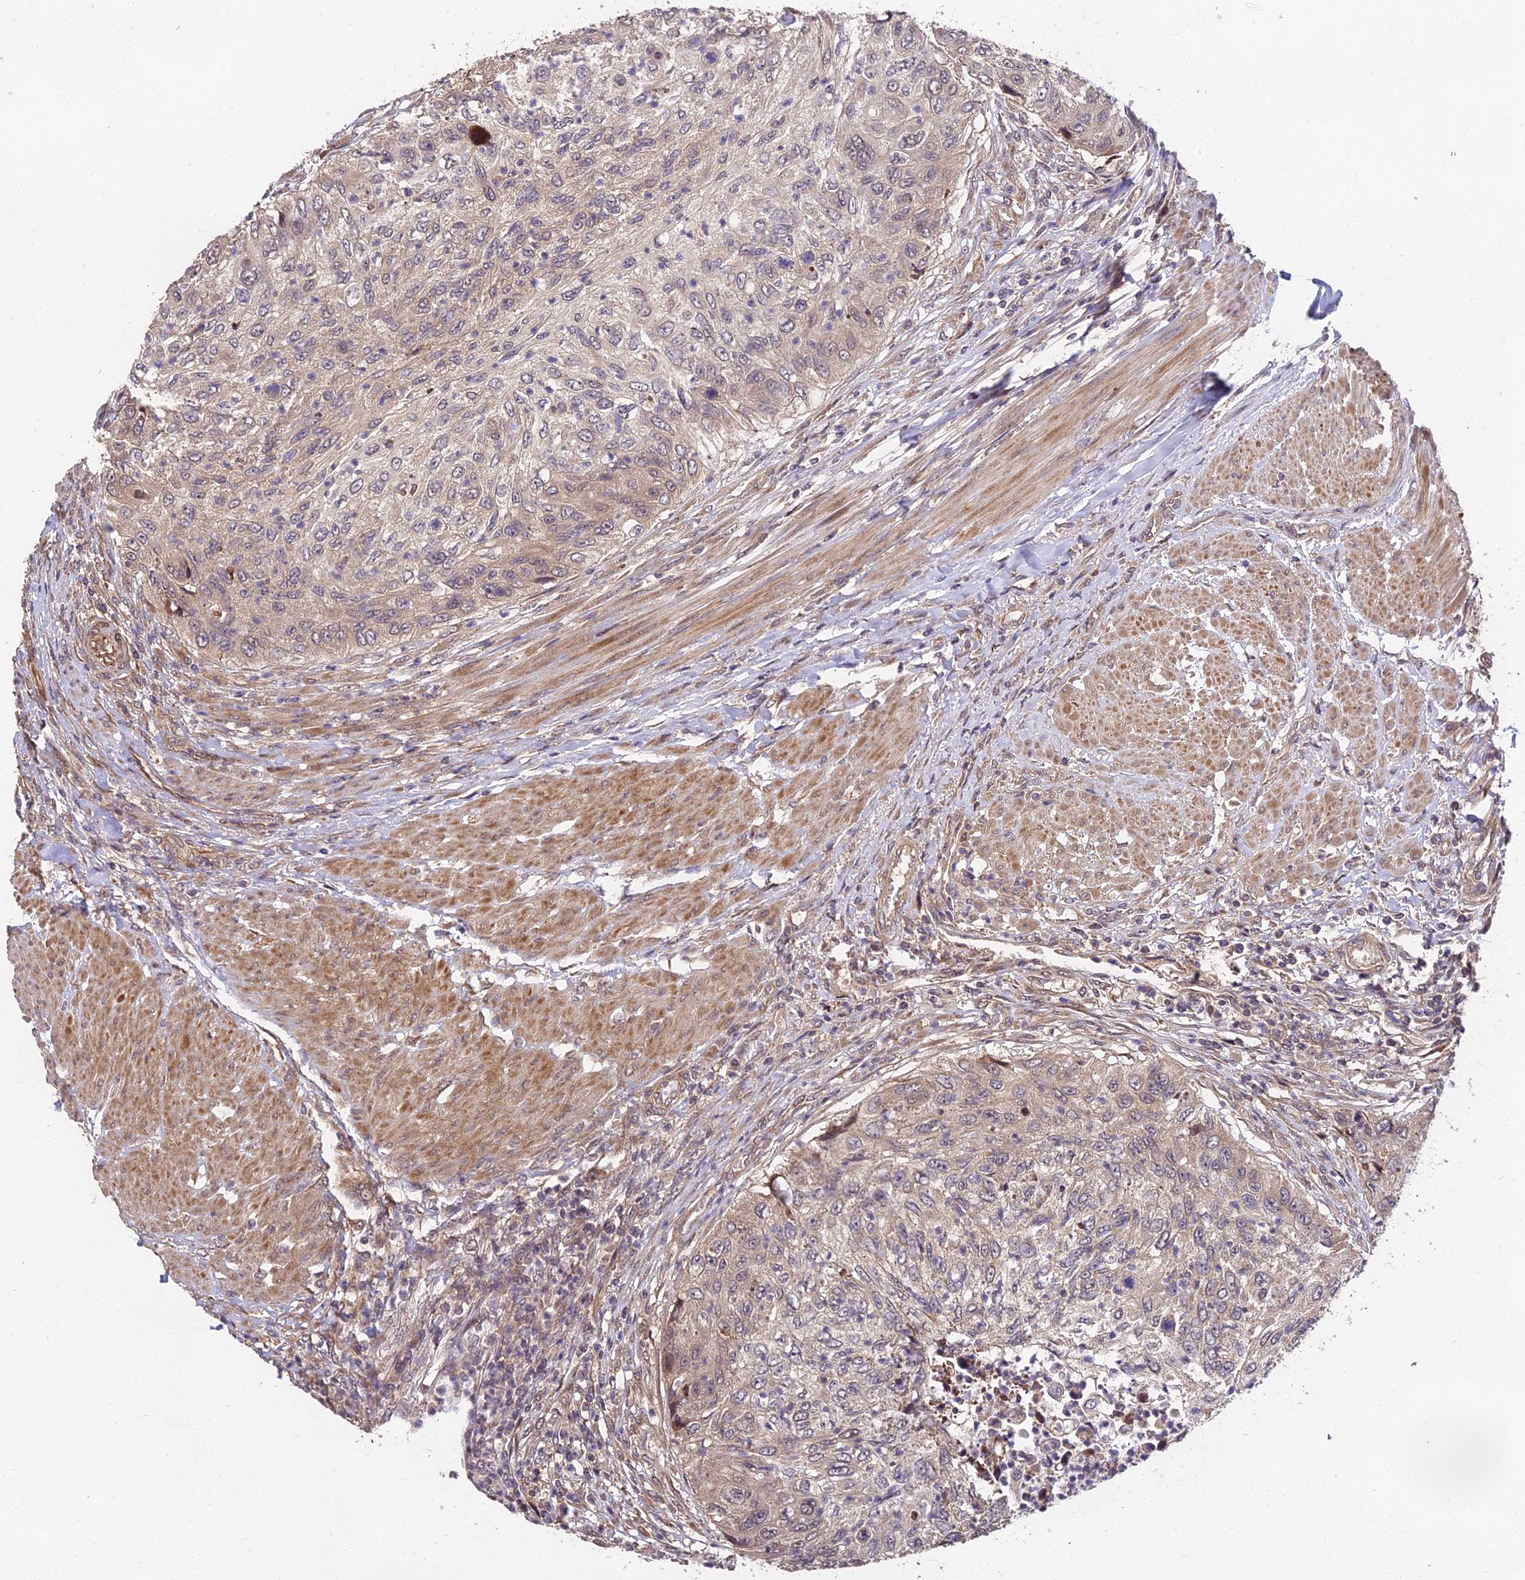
{"staining": {"intensity": "weak", "quantity": "<25%", "location": "cytoplasmic/membranous"}, "tissue": "urothelial cancer", "cell_type": "Tumor cells", "image_type": "cancer", "snomed": [{"axis": "morphology", "description": "Urothelial carcinoma, High grade"}, {"axis": "topography", "description": "Urinary bladder"}], "caption": "Protein analysis of urothelial carcinoma (high-grade) exhibits no significant expression in tumor cells.", "gene": "MKKS", "patient": {"sex": "female", "age": 60}}